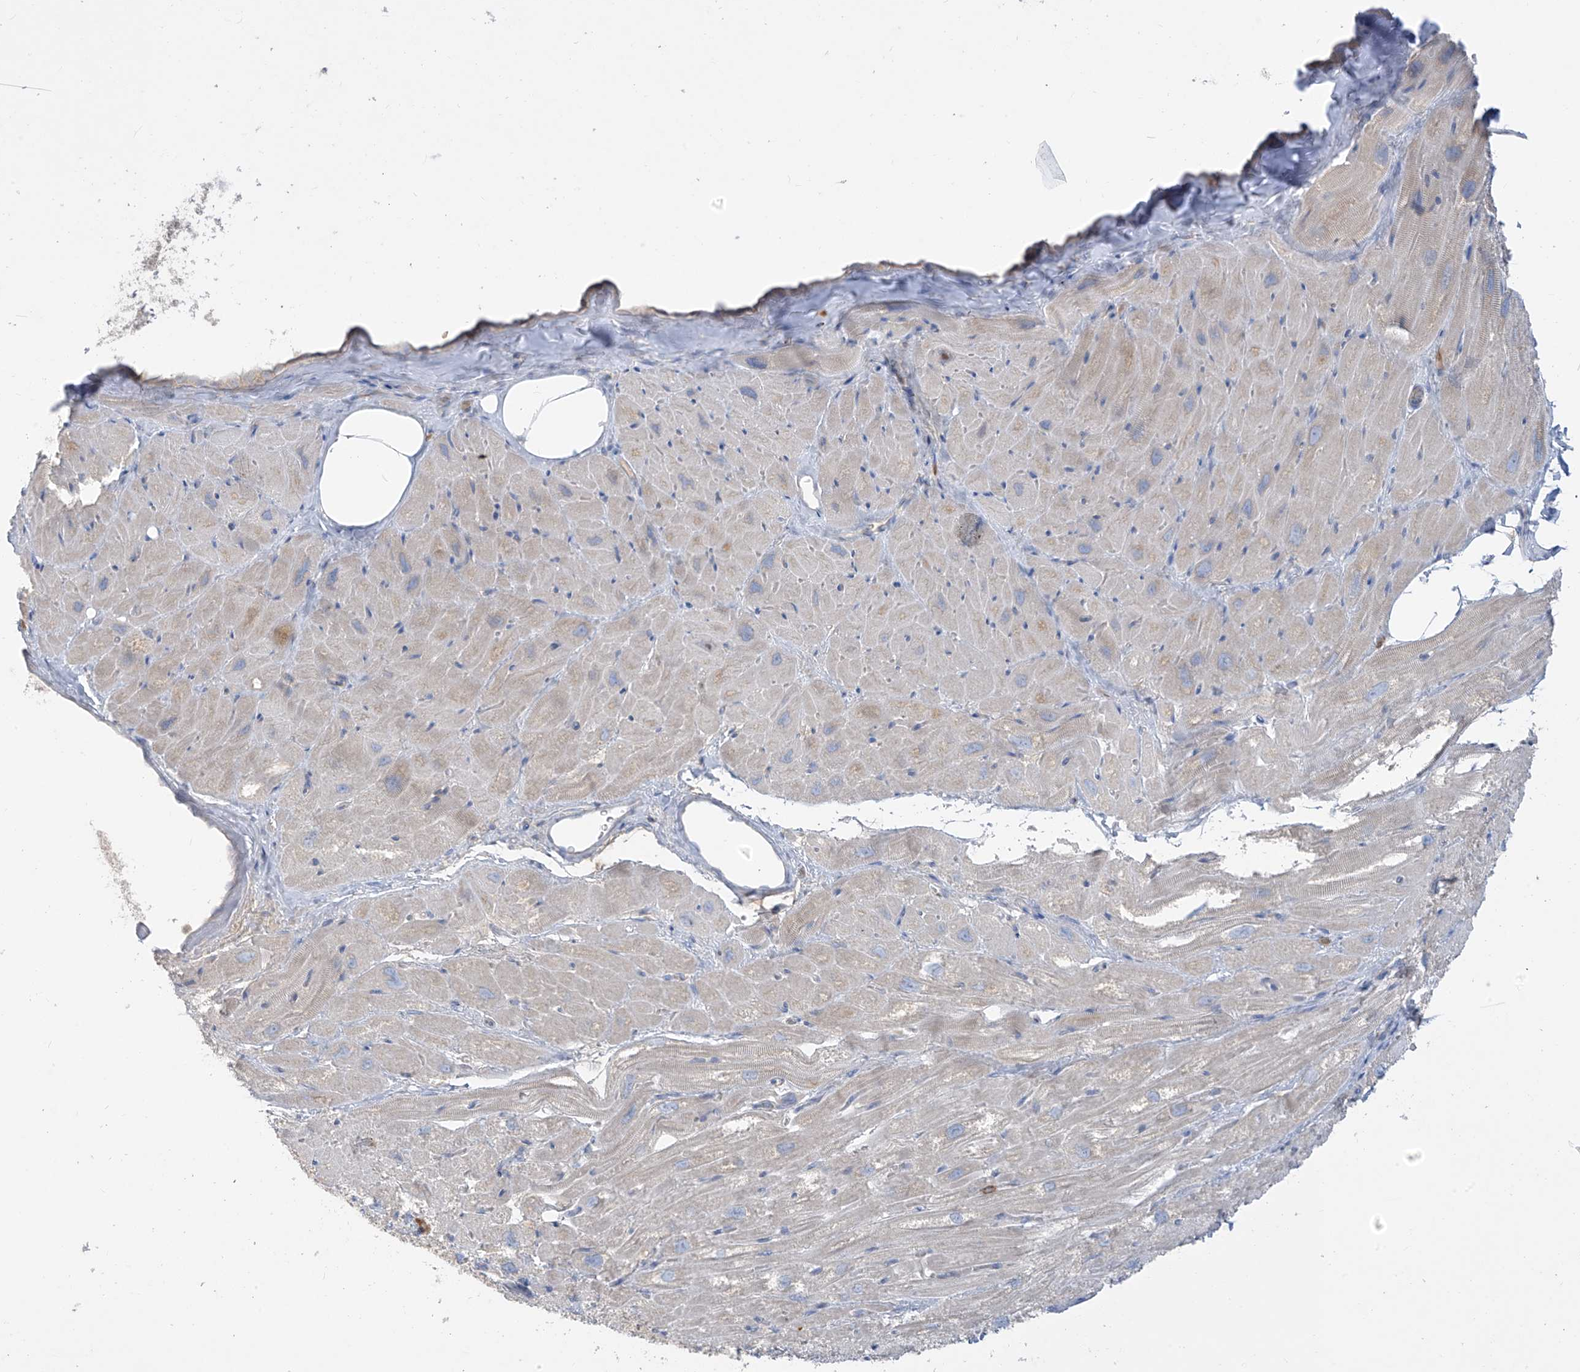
{"staining": {"intensity": "weak", "quantity": "<25%", "location": "cytoplasmic/membranous"}, "tissue": "heart muscle", "cell_type": "Cardiomyocytes", "image_type": "normal", "snomed": [{"axis": "morphology", "description": "Normal tissue, NOS"}, {"axis": "topography", "description": "Heart"}], "caption": "High power microscopy photomicrograph of an immunohistochemistry image of unremarkable heart muscle, revealing no significant expression in cardiomyocytes.", "gene": "DGKQ", "patient": {"sex": "male", "age": 50}}